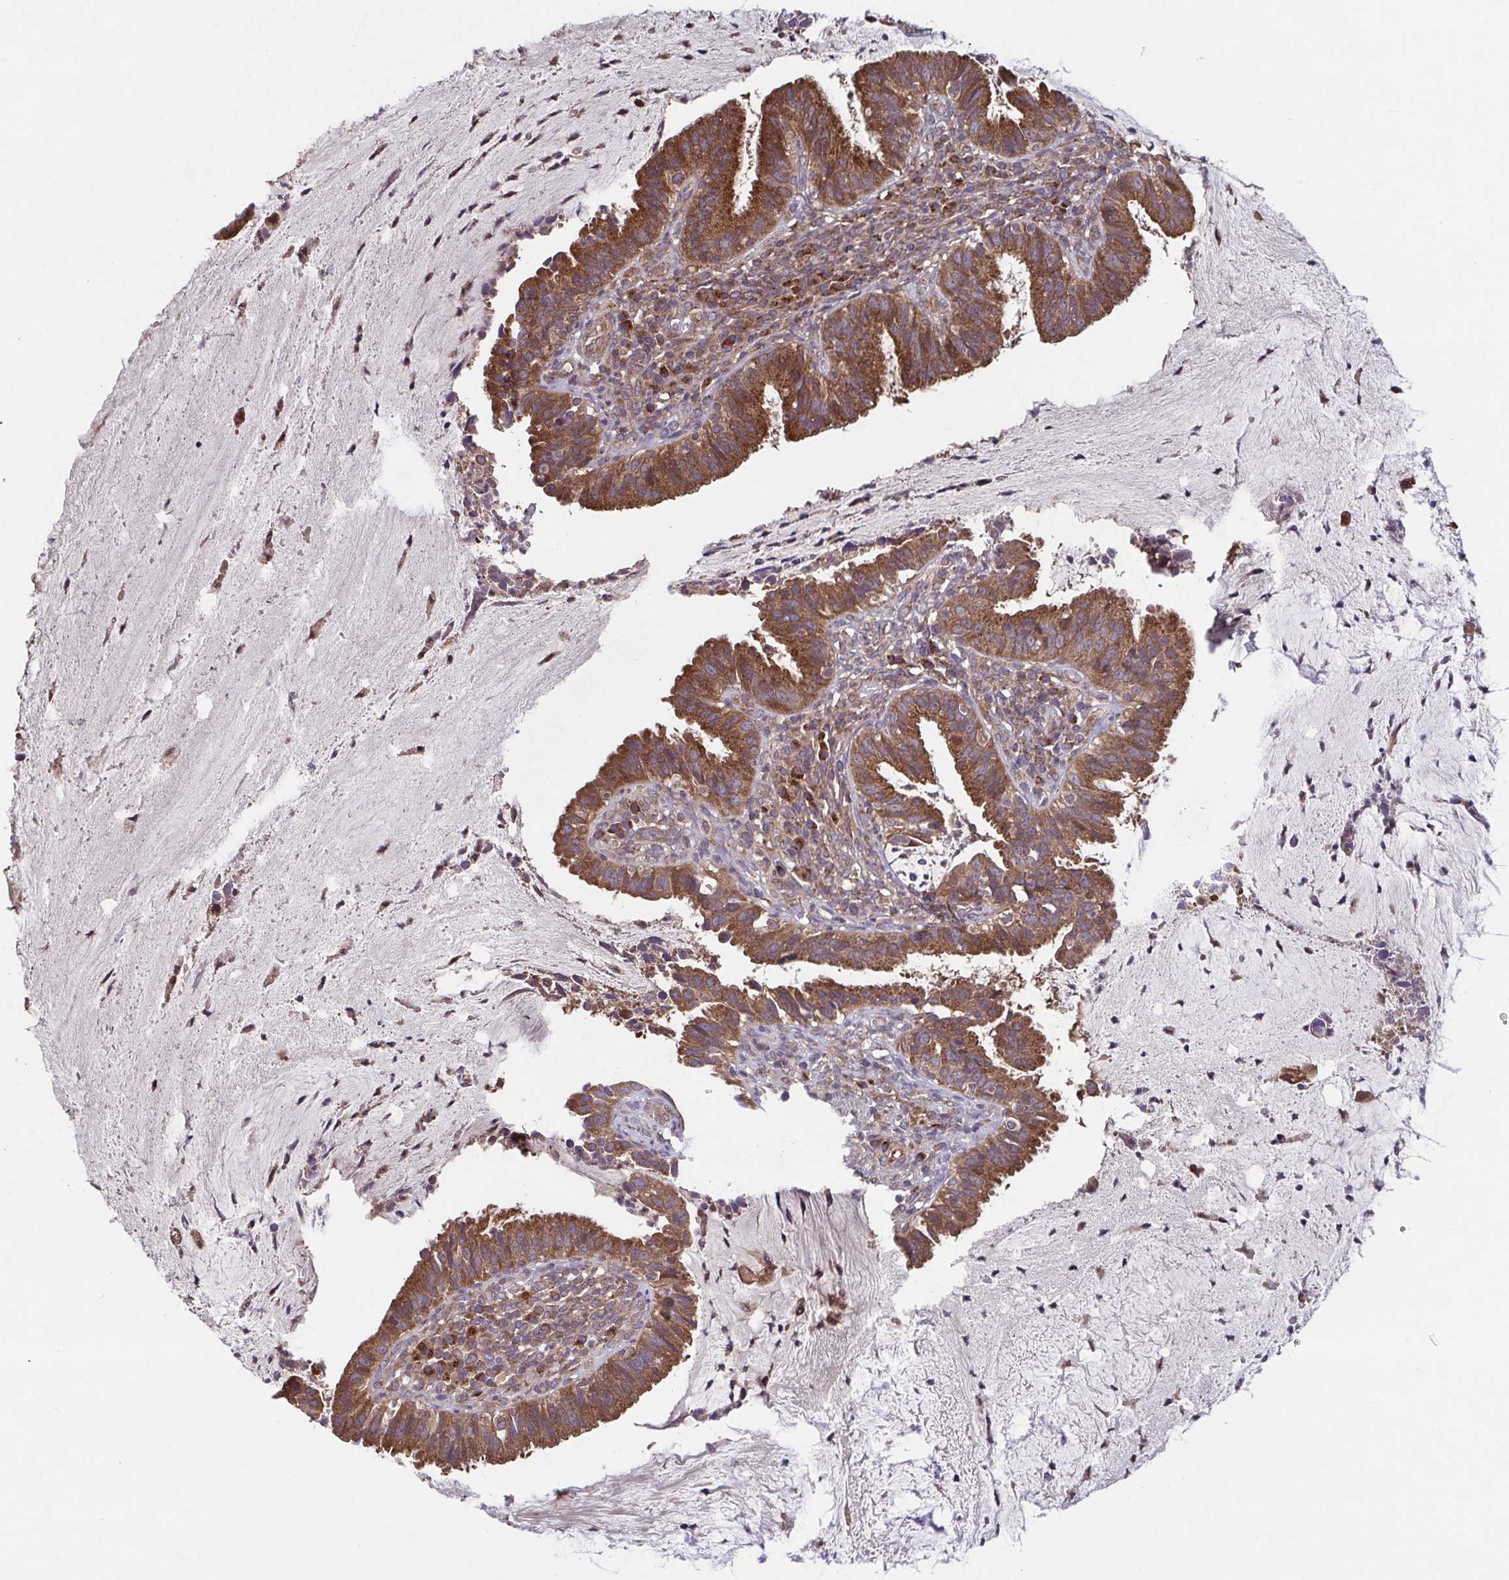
{"staining": {"intensity": "strong", "quantity": ">75%", "location": "cytoplasmic/membranous"}, "tissue": "cervical cancer", "cell_type": "Tumor cells", "image_type": "cancer", "snomed": [{"axis": "morphology", "description": "Adenocarcinoma, NOS"}, {"axis": "topography", "description": "Cervix"}], "caption": "IHC photomicrograph of human adenocarcinoma (cervical) stained for a protein (brown), which shows high levels of strong cytoplasmic/membranous staining in approximately >75% of tumor cells.", "gene": "COPB1", "patient": {"sex": "female", "age": 34}}